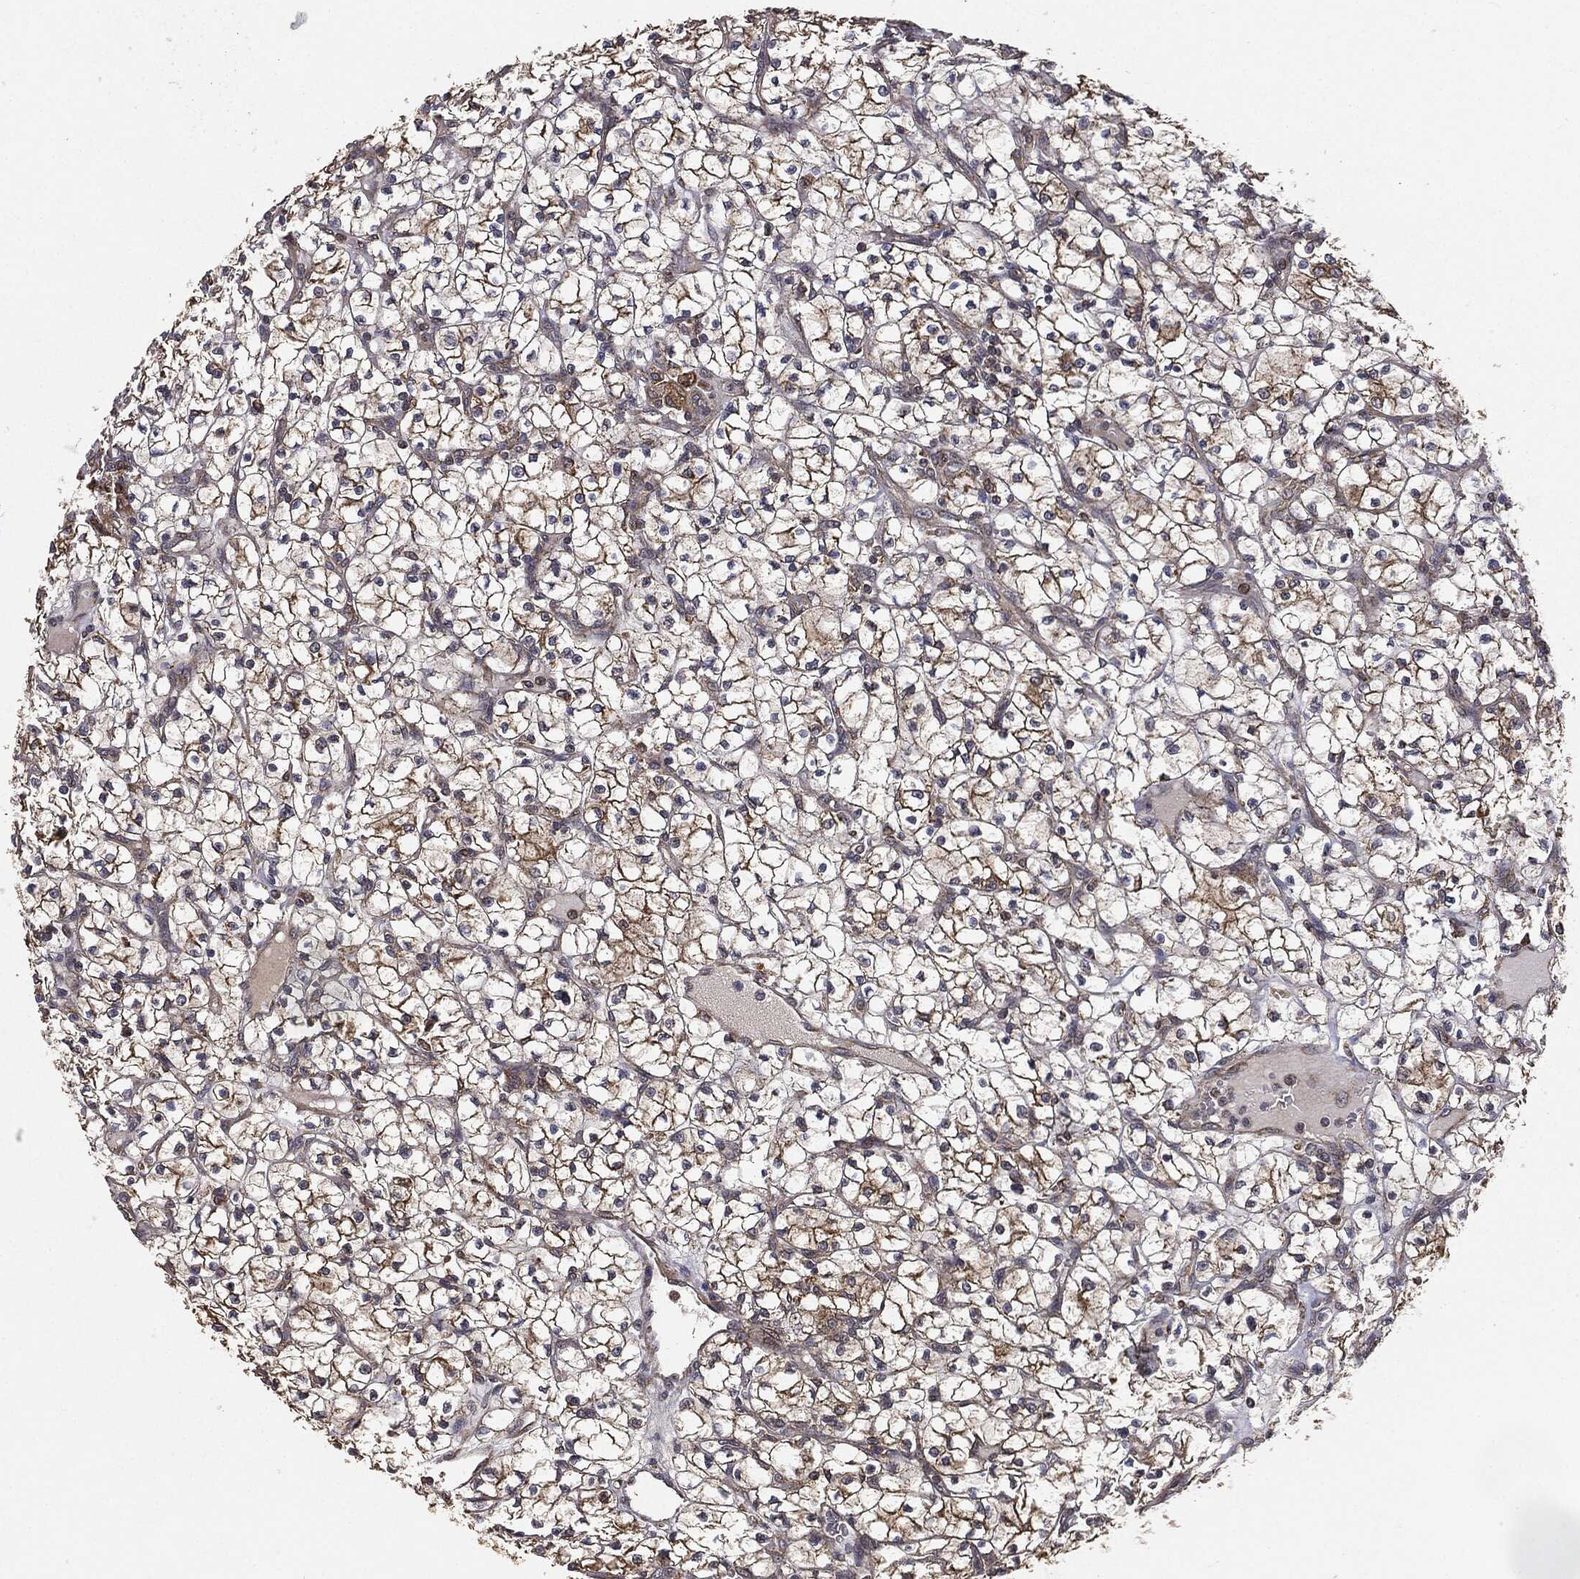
{"staining": {"intensity": "moderate", "quantity": ">75%", "location": "cytoplasmic/membranous"}, "tissue": "renal cancer", "cell_type": "Tumor cells", "image_type": "cancer", "snomed": [{"axis": "morphology", "description": "Adenocarcinoma, NOS"}, {"axis": "topography", "description": "Kidney"}], "caption": "Moderate cytoplasmic/membranous protein positivity is appreciated in approximately >75% of tumor cells in adenocarcinoma (renal).", "gene": "MIER2", "patient": {"sex": "female", "age": 64}}